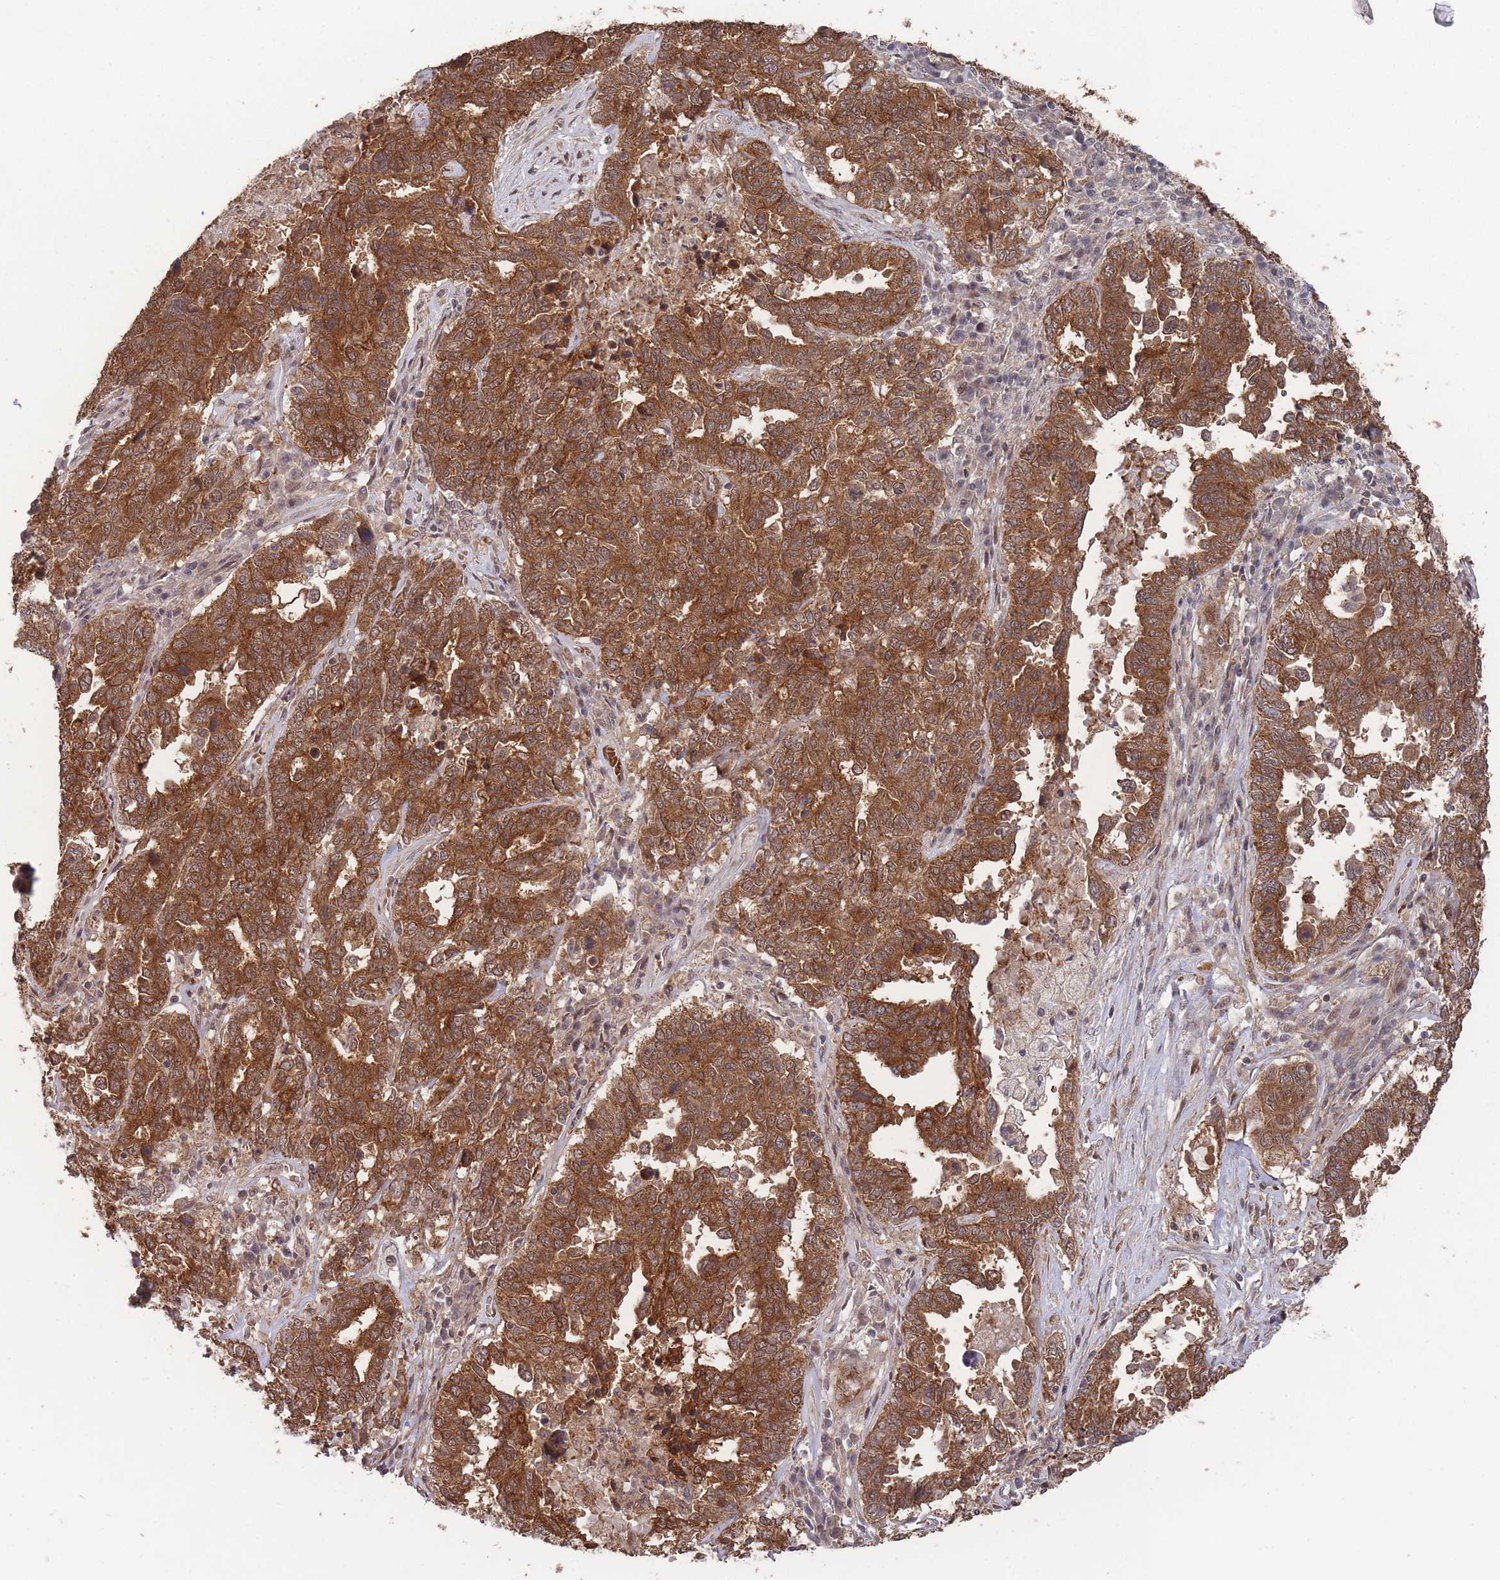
{"staining": {"intensity": "strong", "quantity": ">75%", "location": "cytoplasmic/membranous"}, "tissue": "ovarian cancer", "cell_type": "Tumor cells", "image_type": "cancer", "snomed": [{"axis": "morphology", "description": "Carcinoma, endometroid"}, {"axis": "topography", "description": "Ovary"}], "caption": "Ovarian cancer (endometroid carcinoma) stained with IHC displays strong cytoplasmic/membranous staining in about >75% of tumor cells.", "gene": "SF3B1", "patient": {"sex": "female", "age": 62}}